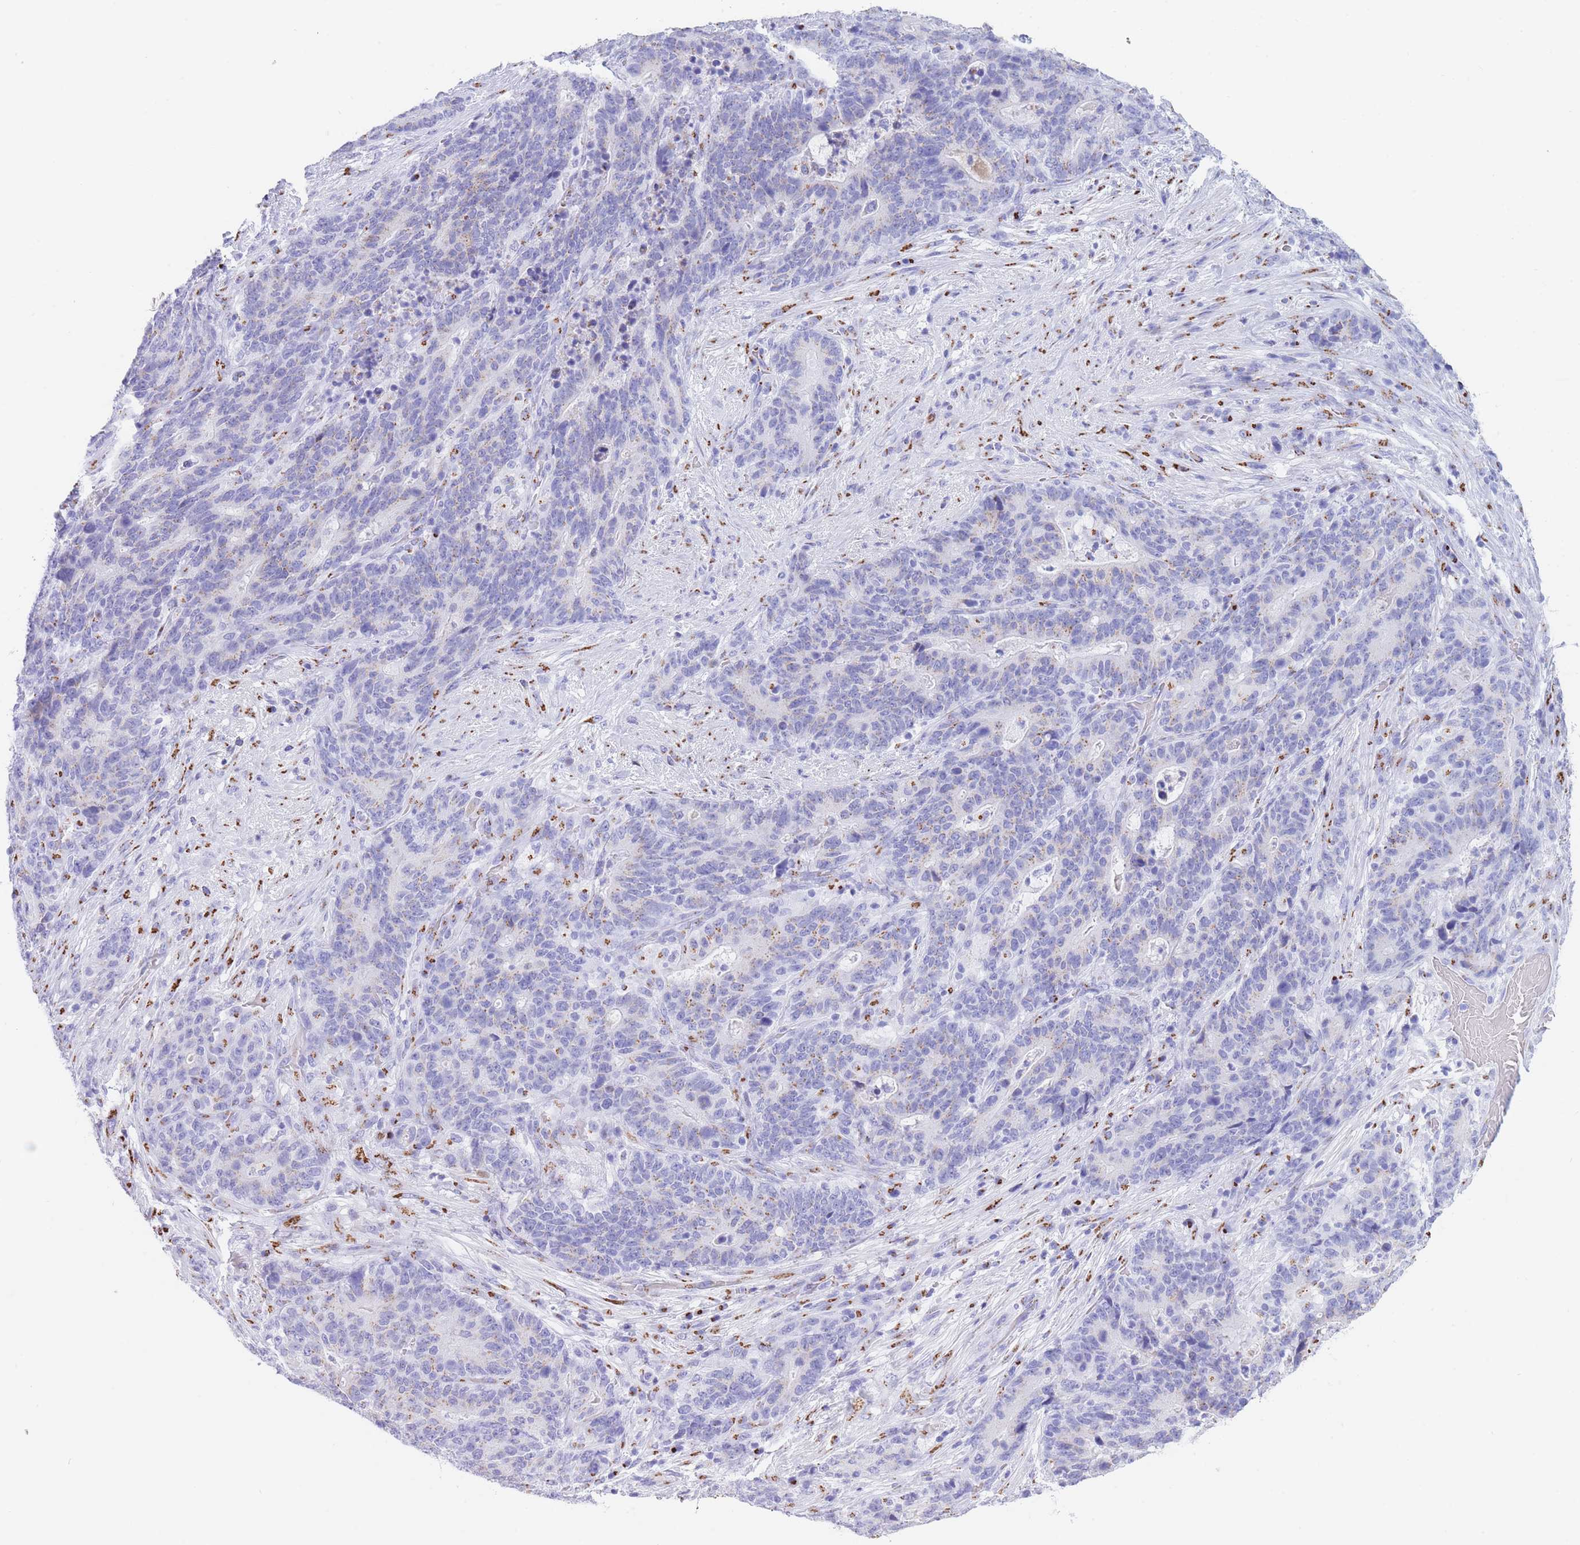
{"staining": {"intensity": "moderate", "quantity": "<25%", "location": "cytoplasmic/membranous"}, "tissue": "stomach cancer", "cell_type": "Tumor cells", "image_type": "cancer", "snomed": [{"axis": "morphology", "description": "Normal tissue, NOS"}, {"axis": "morphology", "description": "Adenocarcinoma, NOS"}, {"axis": "topography", "description": "Stomach"}], "caption": "IHC image of neoplastic tissue: stomach cancer stained using IHC exhibits low levels of moderate protein expression localized specifically in the cytoplasmic/membranous of tumor cells, appearing as a cytoplasmic/membranous brown color.", "gene": "FAM3C", "patient": {"sex": "female", "age": 64}}